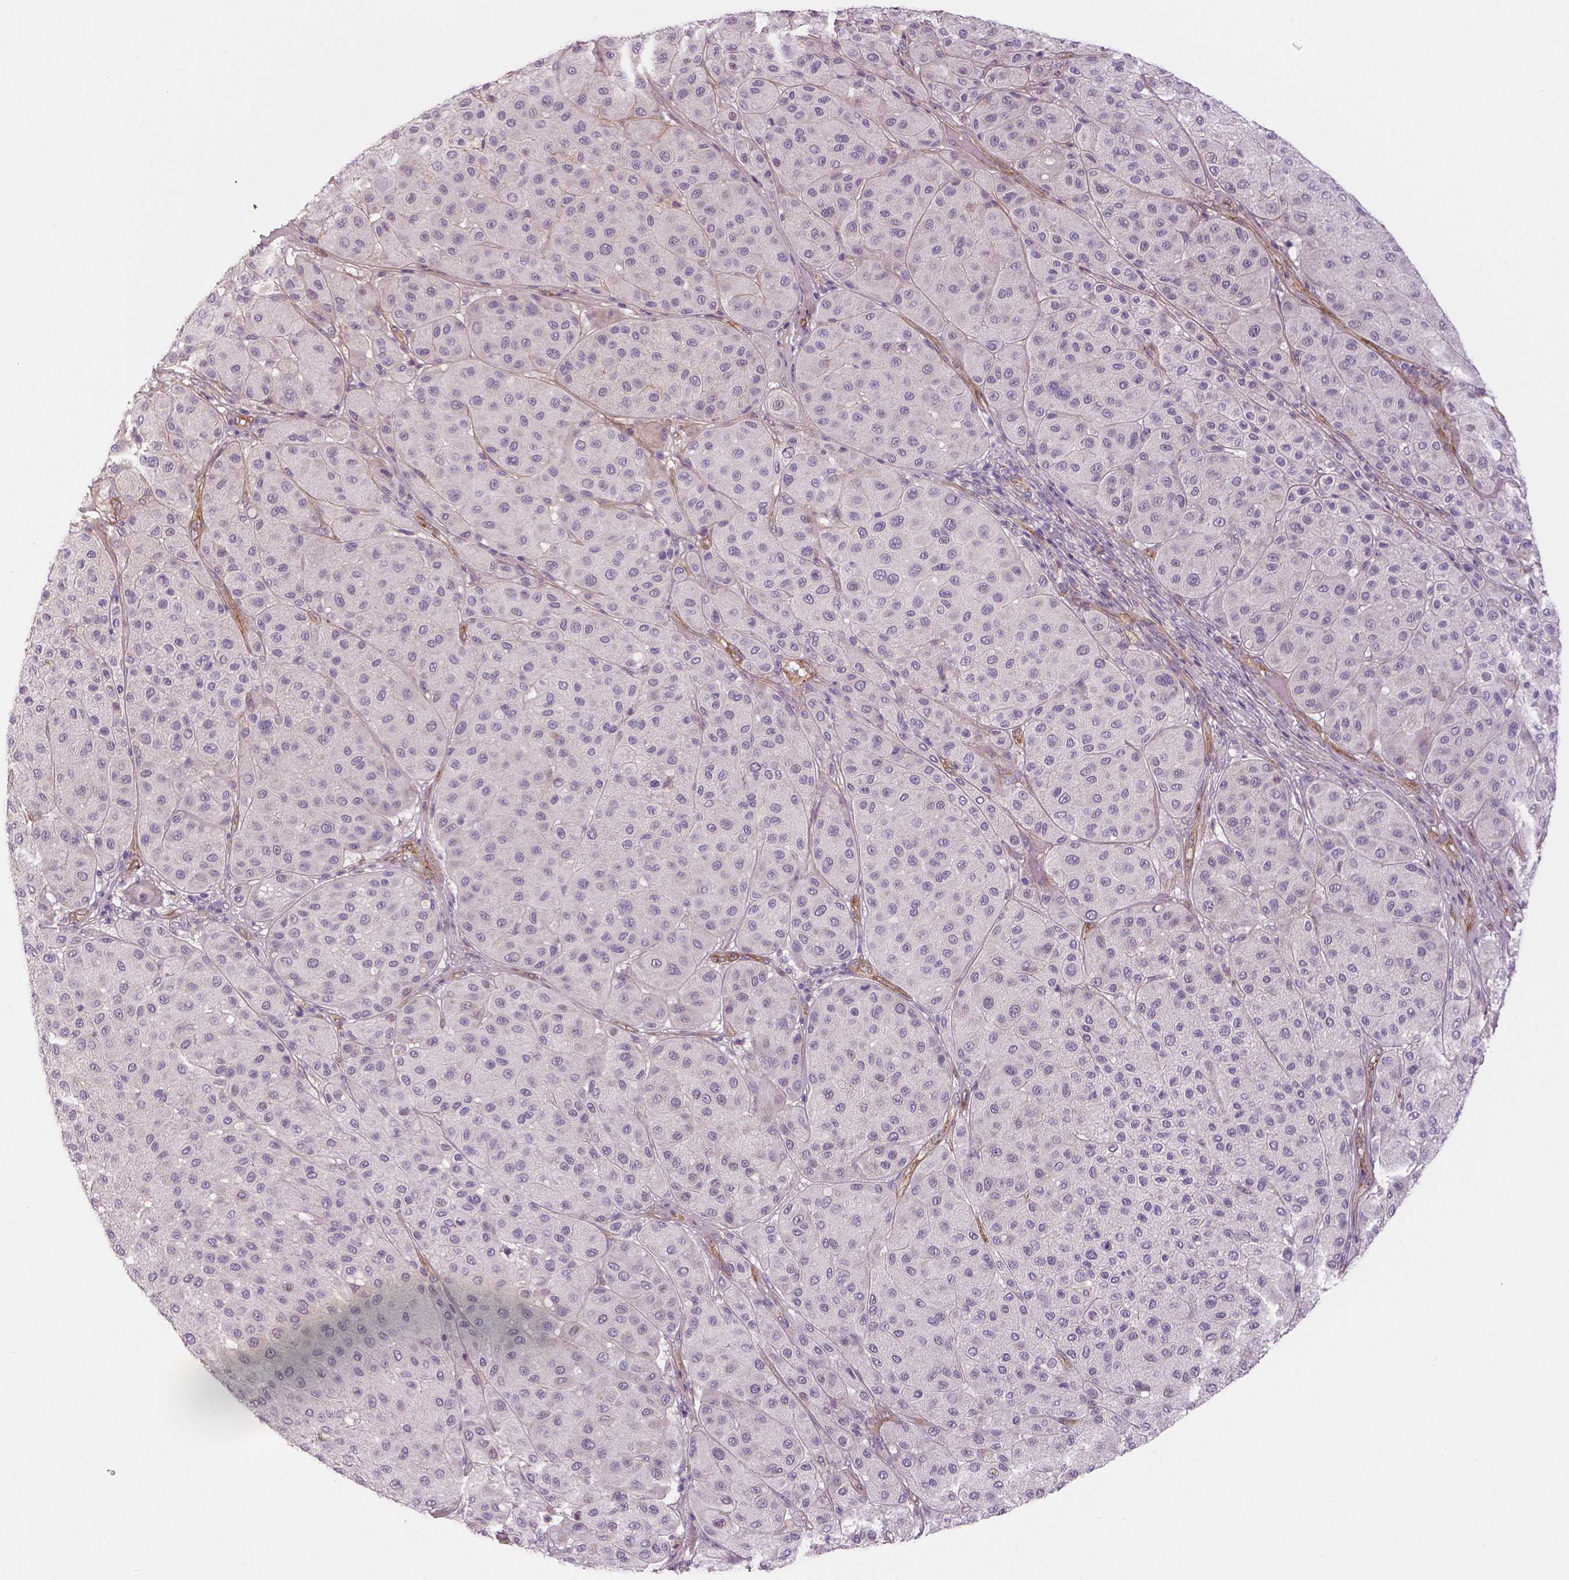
{"staining": {"intensity": "negative", "quantity": "none", "location": "none"}, "tissue": "melanoma", "cell_type": "Tumor cells", "image_type": "cancer", "snomed": [{"axis": "morphology", "description": "Malignant melanoma, Metastatic site"}, {"axis": "topography", "description": "Smooth muscle"}], "caption": "This histopathology image is of malignant melanoma (metastatic site) stained with immunohistochemistry to label a protein in brown with the nuclei are counter-stained blue. There is no expression in tumor cells.", "gene": "FLT1", "patient": {"sex": "male", "age": 41}}